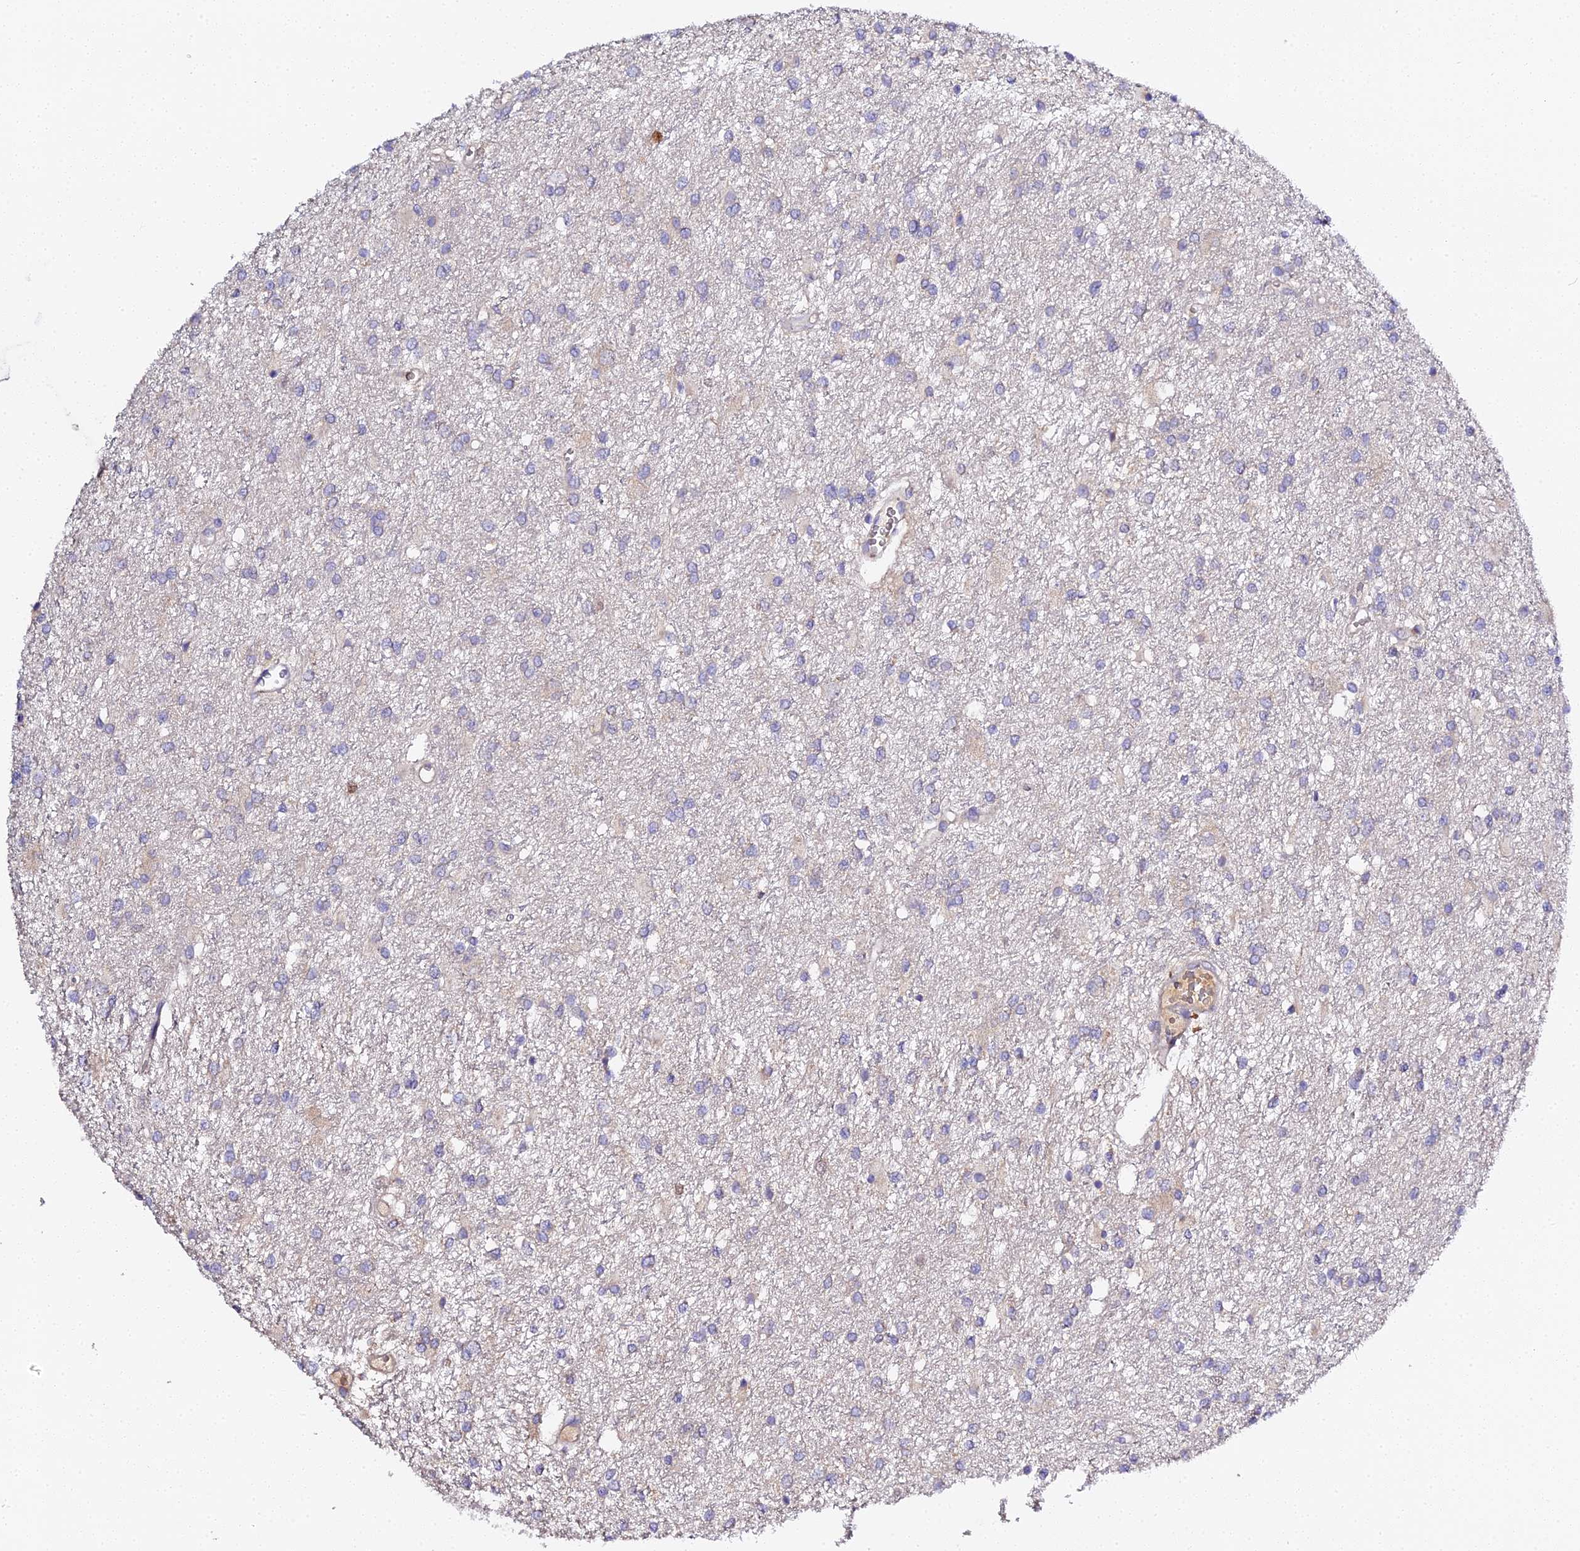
{"staining": {"intensity": "negative", "quantity": "none", "location": "none"}, "tissue": "glioma", "cell_type": "Tumor cells", "image_type": "cancer", "snomed": [{"axis": "morphology", "description": "Glioma, malignant, High grade"}, {"axis": "topography", "description": "Brain"}], "caption": "Immunohistochemical staining of human glioma reveals no significant expression in tumor cells. Brightfield microscopy of immunohistochemistry (IHC) stained with DAB (3,3'-diaminobenzidine) (brown) and hematoxylin (blue), captured at high magnification.", "gene": "SCX", "patient": {"sex": "female", "age": 50}}